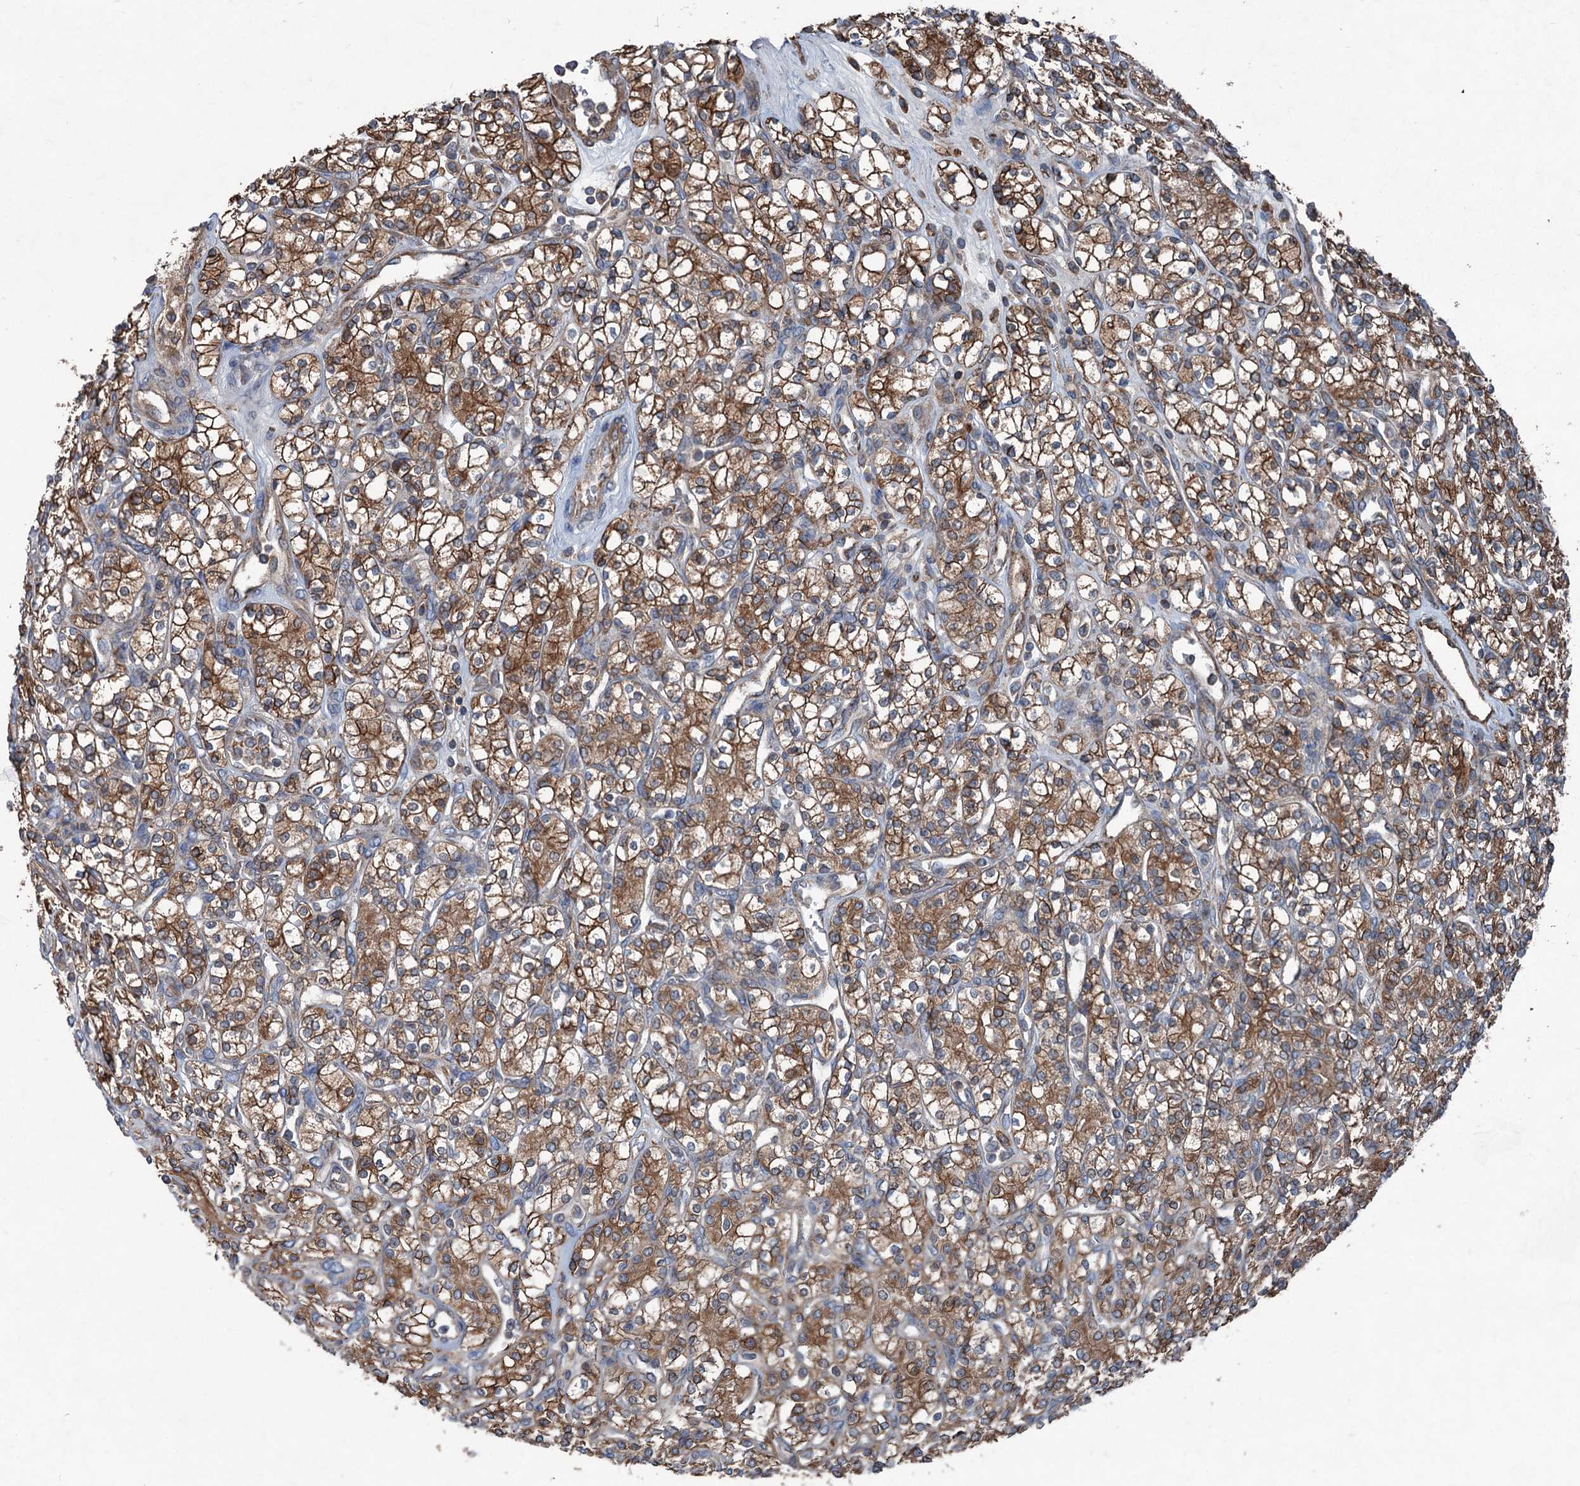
{"staining": {"intensity": "moderate", "quantity": ">75%", "location": "cytoplasmic/membranous"}, "tissue": "renal cancer", "cell_type": "Tumor cells", "image_type": "cancer", "snomed": [{"axis": "morphology", "description": "Adenocarcinoma, NOS"}, {"axis": "topography", "description": "Kidney"}], "caption": "Immunohistochemistry (DAB) staining of adenocarcinoma (renal) shows moderate cytoplasmic/membranous protein staining in approximately >75% of tumor cells.", "gene": "CALCOCO1", "patient": {"sex": "male", "age": 77}}